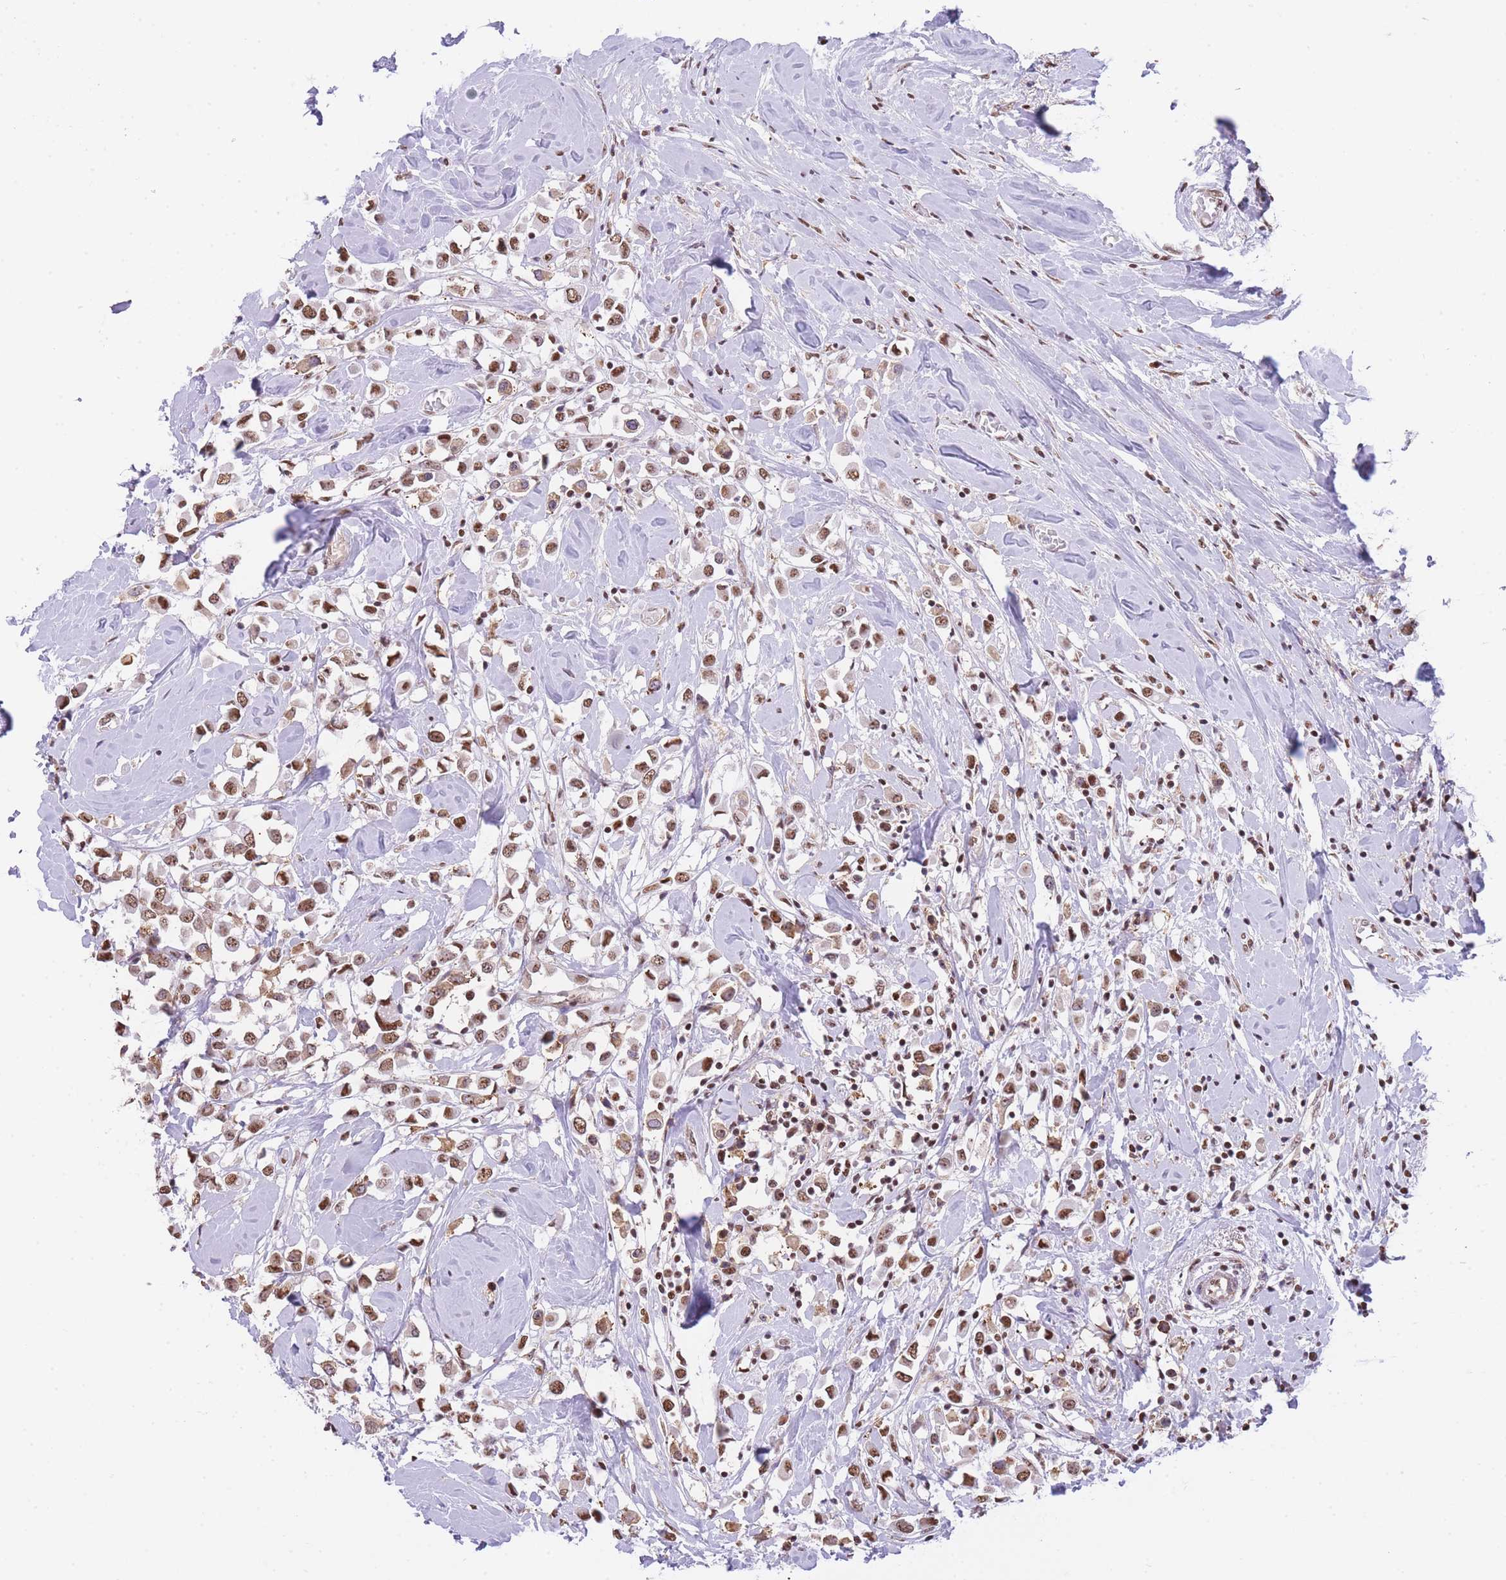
{"staining": {"intensity": "moderate", "quantity": ">75%", "location": "nuclear"}, "tissue": "breast cancer", "cell_type": "Tumor cells", "image_type": "cancer", "snomed": [{"axis": "morphology", "description": "Duct carcinoma"}, {"axis": "topography", "description": "Breast"}], "caption": "Brown immunohistochemical staining in invasive ductal carcinoma (breast) exhibits moderate nuclear staining in approximately >75% of tumor cells. Immunohistochemistry stains the protein in brown and the nuclei are stained blue.", "gene": "EVC2", "patient": {"sex": "female", "age": 61}}